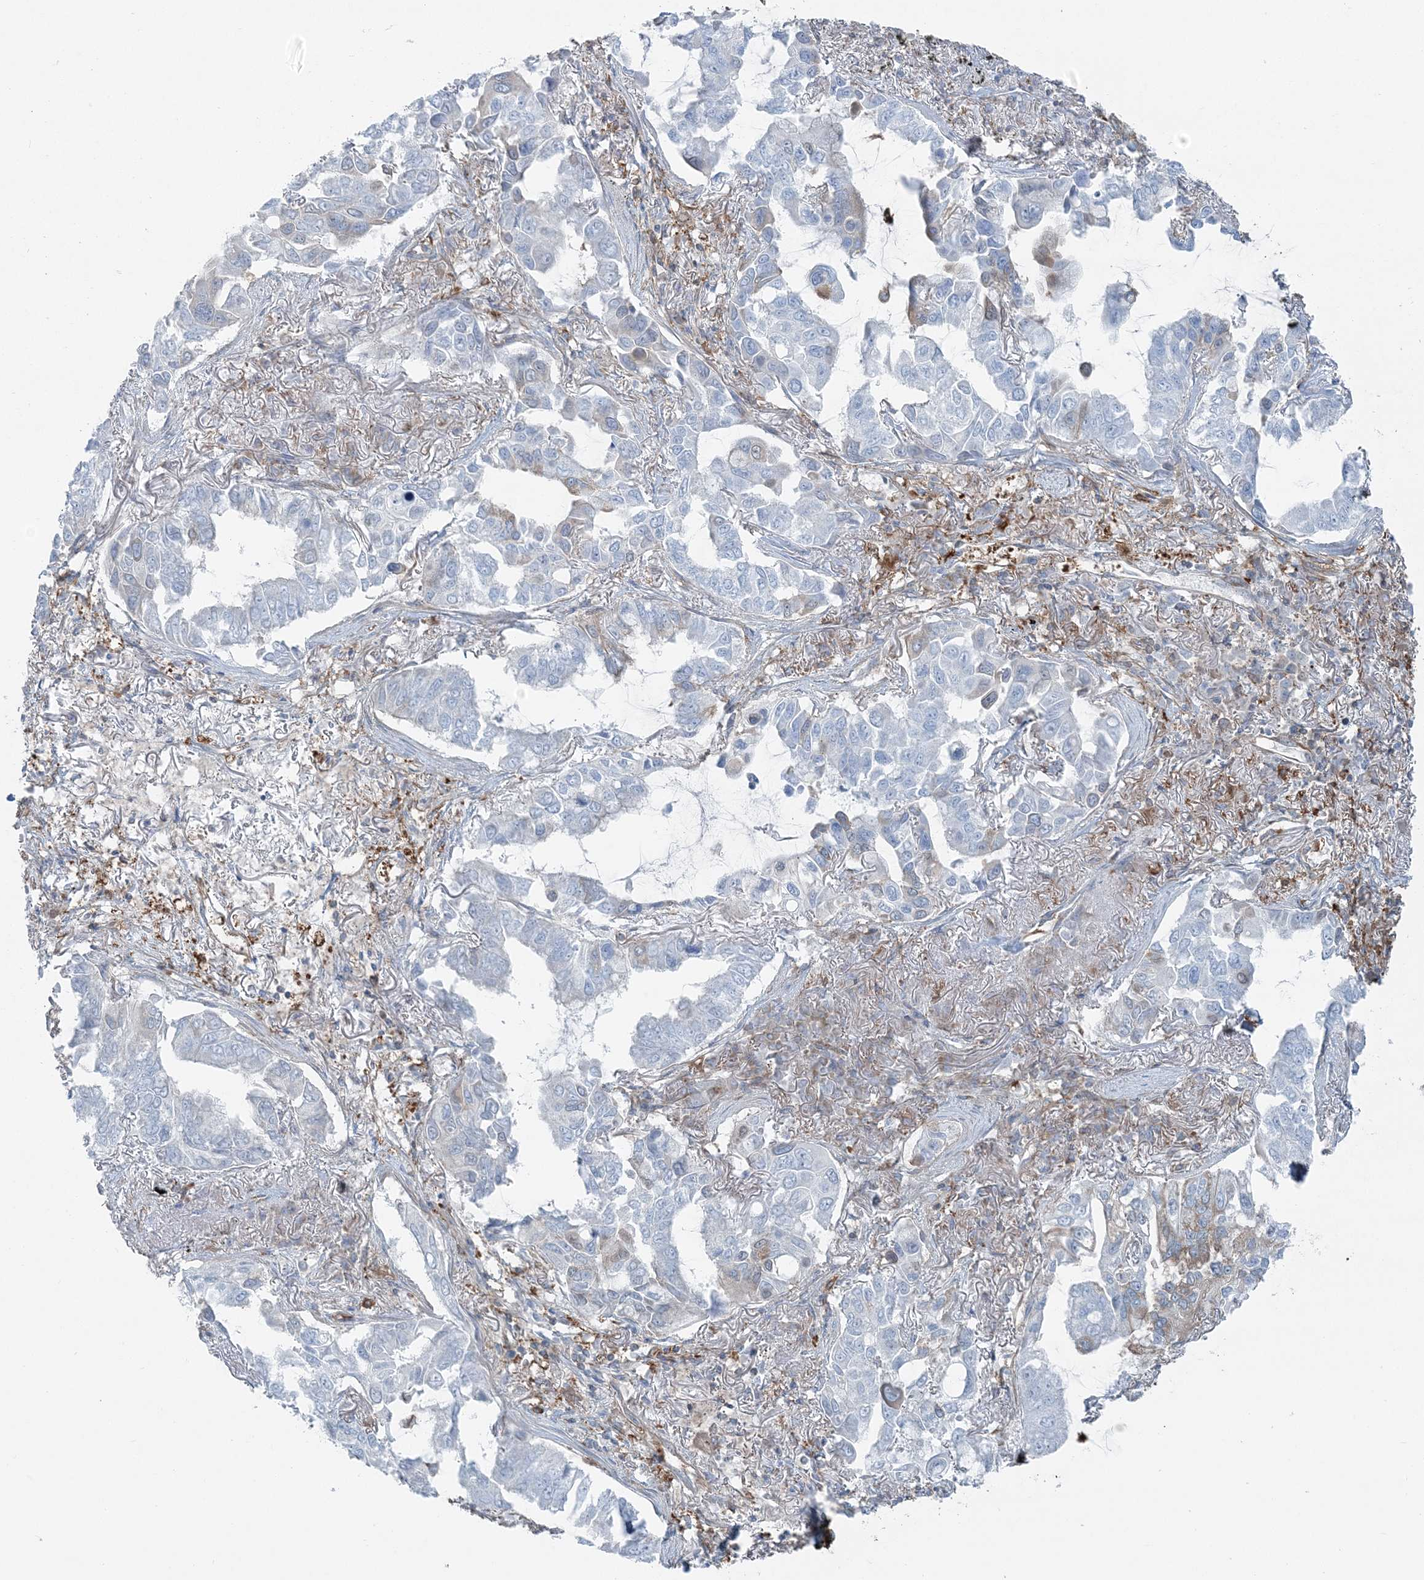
{"staining": {"intensity": "moderate", "quantity": "<25%", "location": "cytoplasmic/membranous"}, "tissue": "lung cancer", "cell_type": "Tumor cells", "image_type": "cancer", "snomed": [{"axis": "morphology", "description": "Adenocarcinoma, NOS"}, {"axis": "topography", "description": "Lung"}], "caption": "IHC of adenocarcinoma (lung) demonstrates low levels of moderate cytoplasmic/membranous expression in approximately <25% of tumor cells.", "gene": "SNX2", "patient": {"sex": "male", "age": 64}}